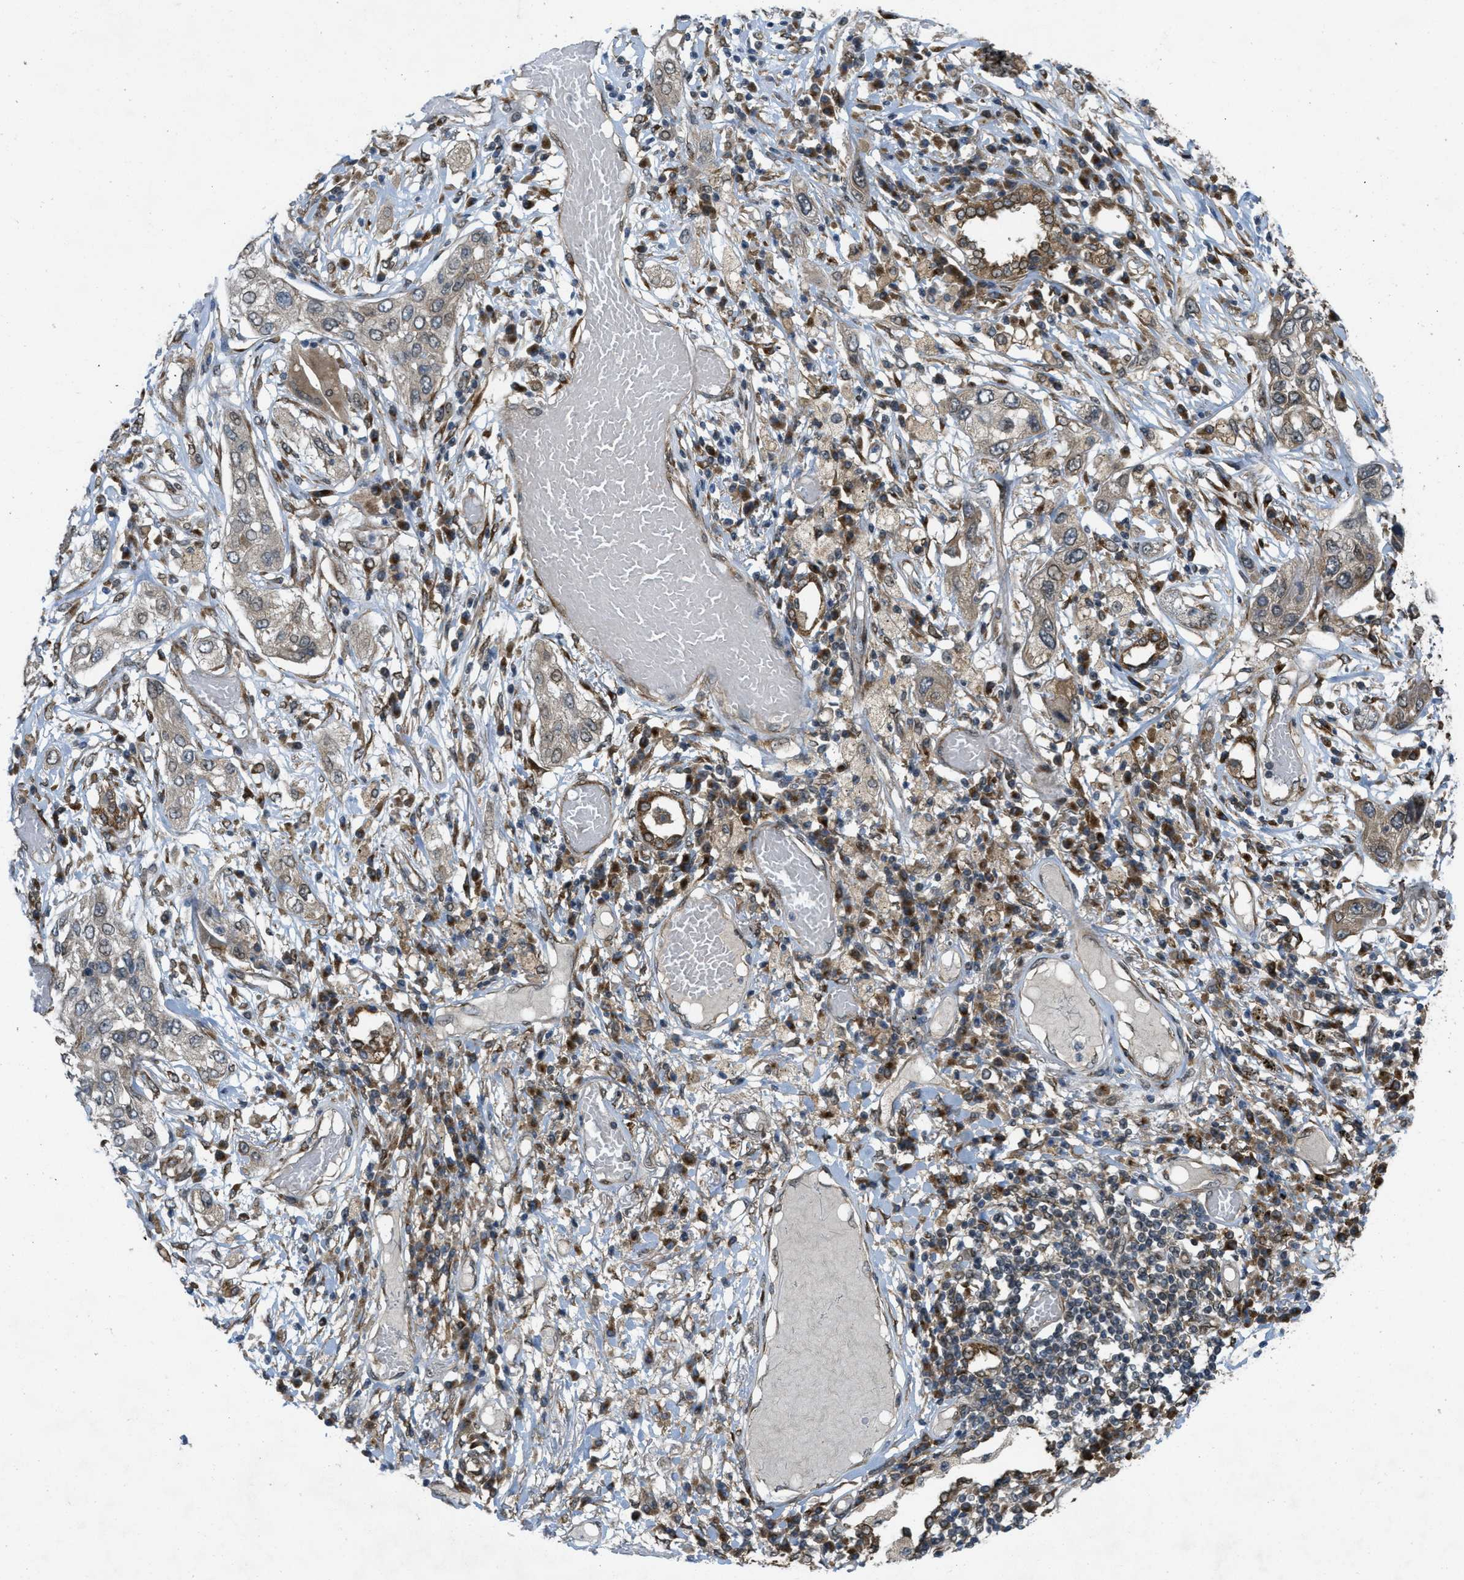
{"staining": {"intensity": "weak", "quantity": ">75%", "location": "cytoplasmic/membranous"}, "tissue": "lung cancer", "cell_type": "Tumor cells", "image_type": "cancer", "snomed": [{"axis": "morphology", "description": "Squamous cell carcinoma, NOS"}, {"axis": "topography", "description": "Lung"}], "caption": "Brown immunohistochemical staining in human lung cancer (squamous cell carcinoma) demonstrates weak cytoplasmic/membranous expression in approximately >75% of tumor cells.", "gene": "IFNLR1", "patient": {"sex": "male", "age": 71}}